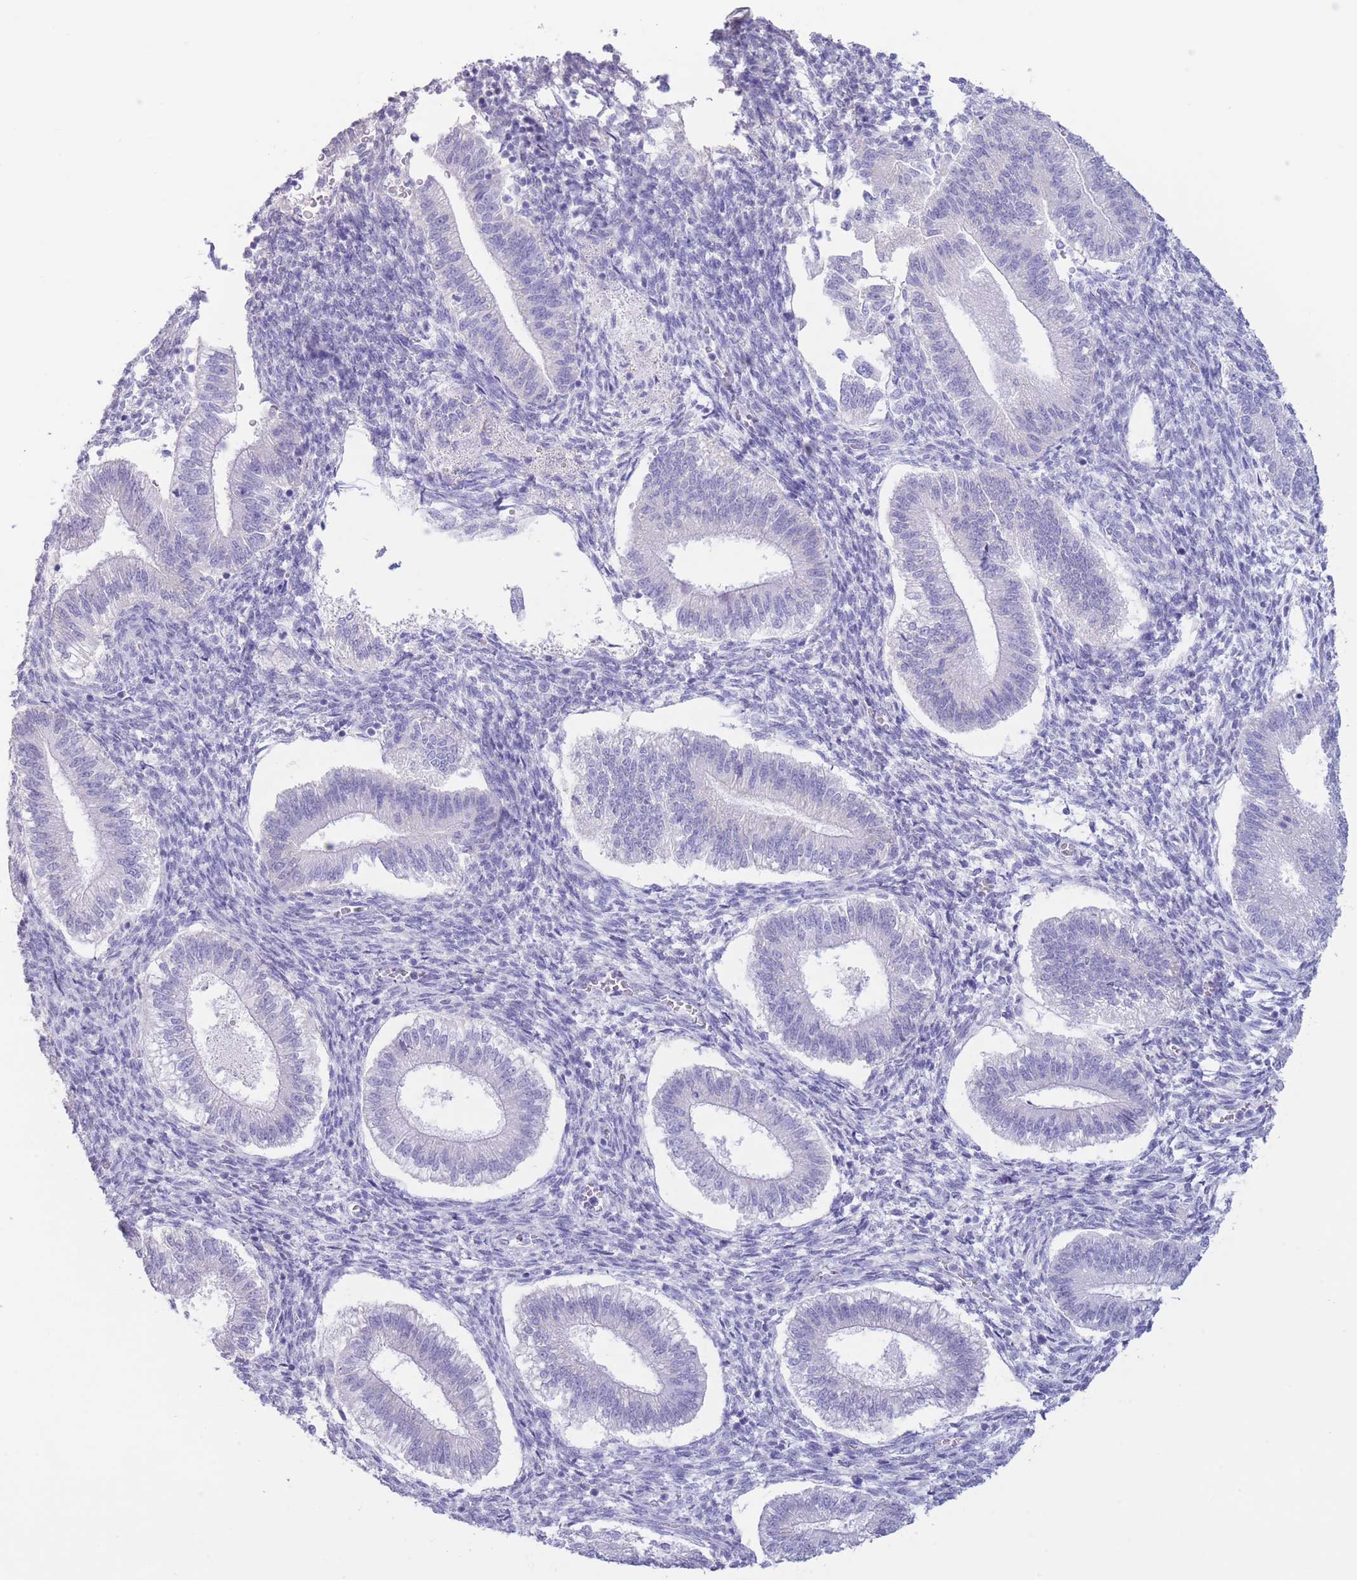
{"staining": {"intensity": "negative", "quantity": "none", "location": "none"}, "tissue": "endometrium", "cell_type": "Cells in endometrial stroma", "image_type": "normal", "snomed": [{"axis": "morphology", "description": "Normal tissue, NOS"}, {"axis": "topography", "description": "Endometrium"}], "caption": "Human endometrium stained for a protein using immunohistochemistry reveals no staining in cells in endometrial stroma.", "gene": "PKLR", "patient": {"sex": "female", "age": 25}}